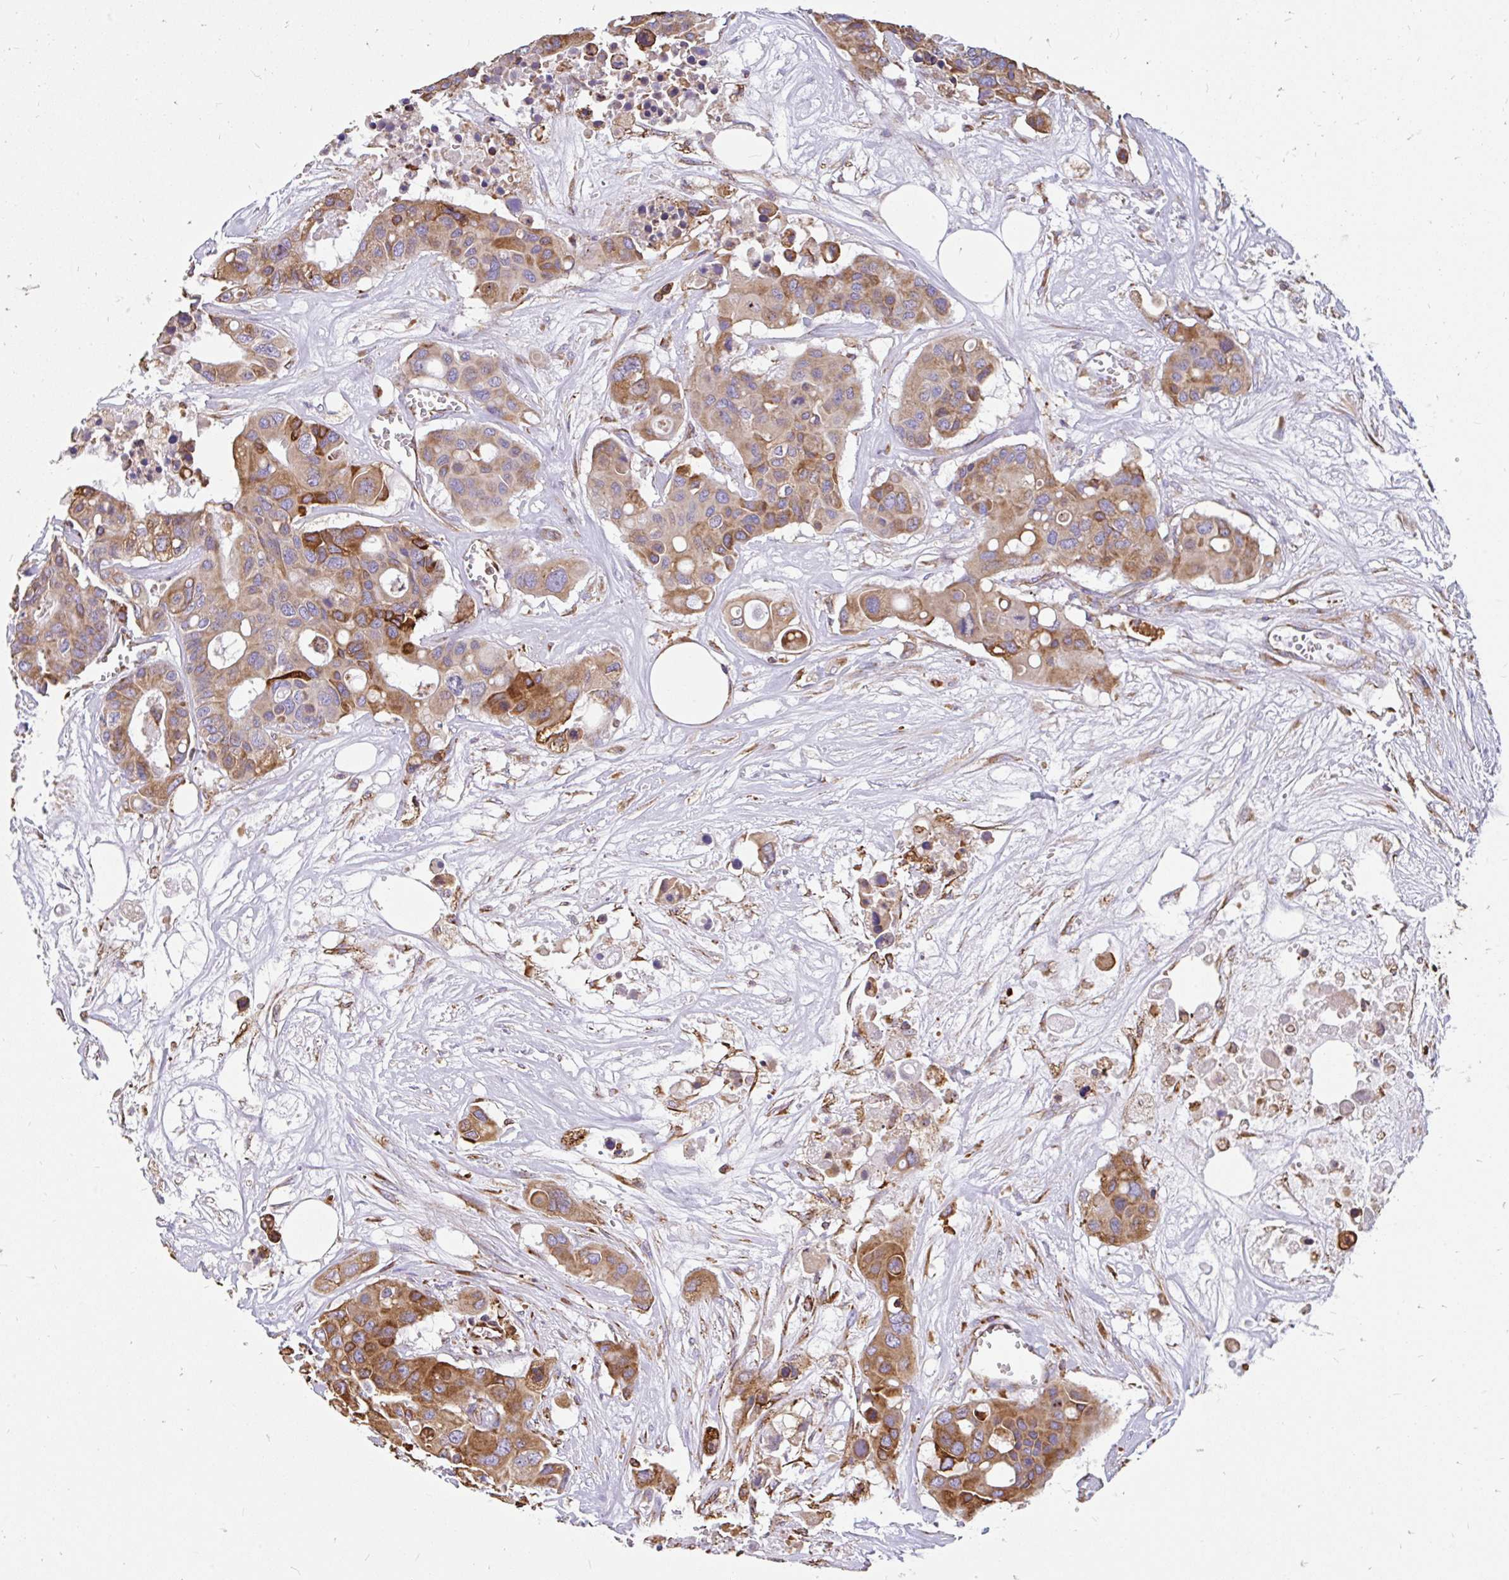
{"staining": {"intensity": "moderate", "quantity": ">75%", "location": "cytoplasmic/membranous"}, "tissue": "colorectal cancer", "cell_type": "Tumor cells", "image_type": "cancer", "snomed": [{"axis": "morphology", "description": "Adenocarcinoma, NOS"}, {"axis": "topography", "description": "Colon"}], "caption": "Protein expression analysis of colorectal cancer (adenocarcinoma) demonstrates moderate cytoplasmic/membranous staining in about >75% of tumor cells.", "gene": "EML5", "patient": {"sex": "male", "age": 77}}